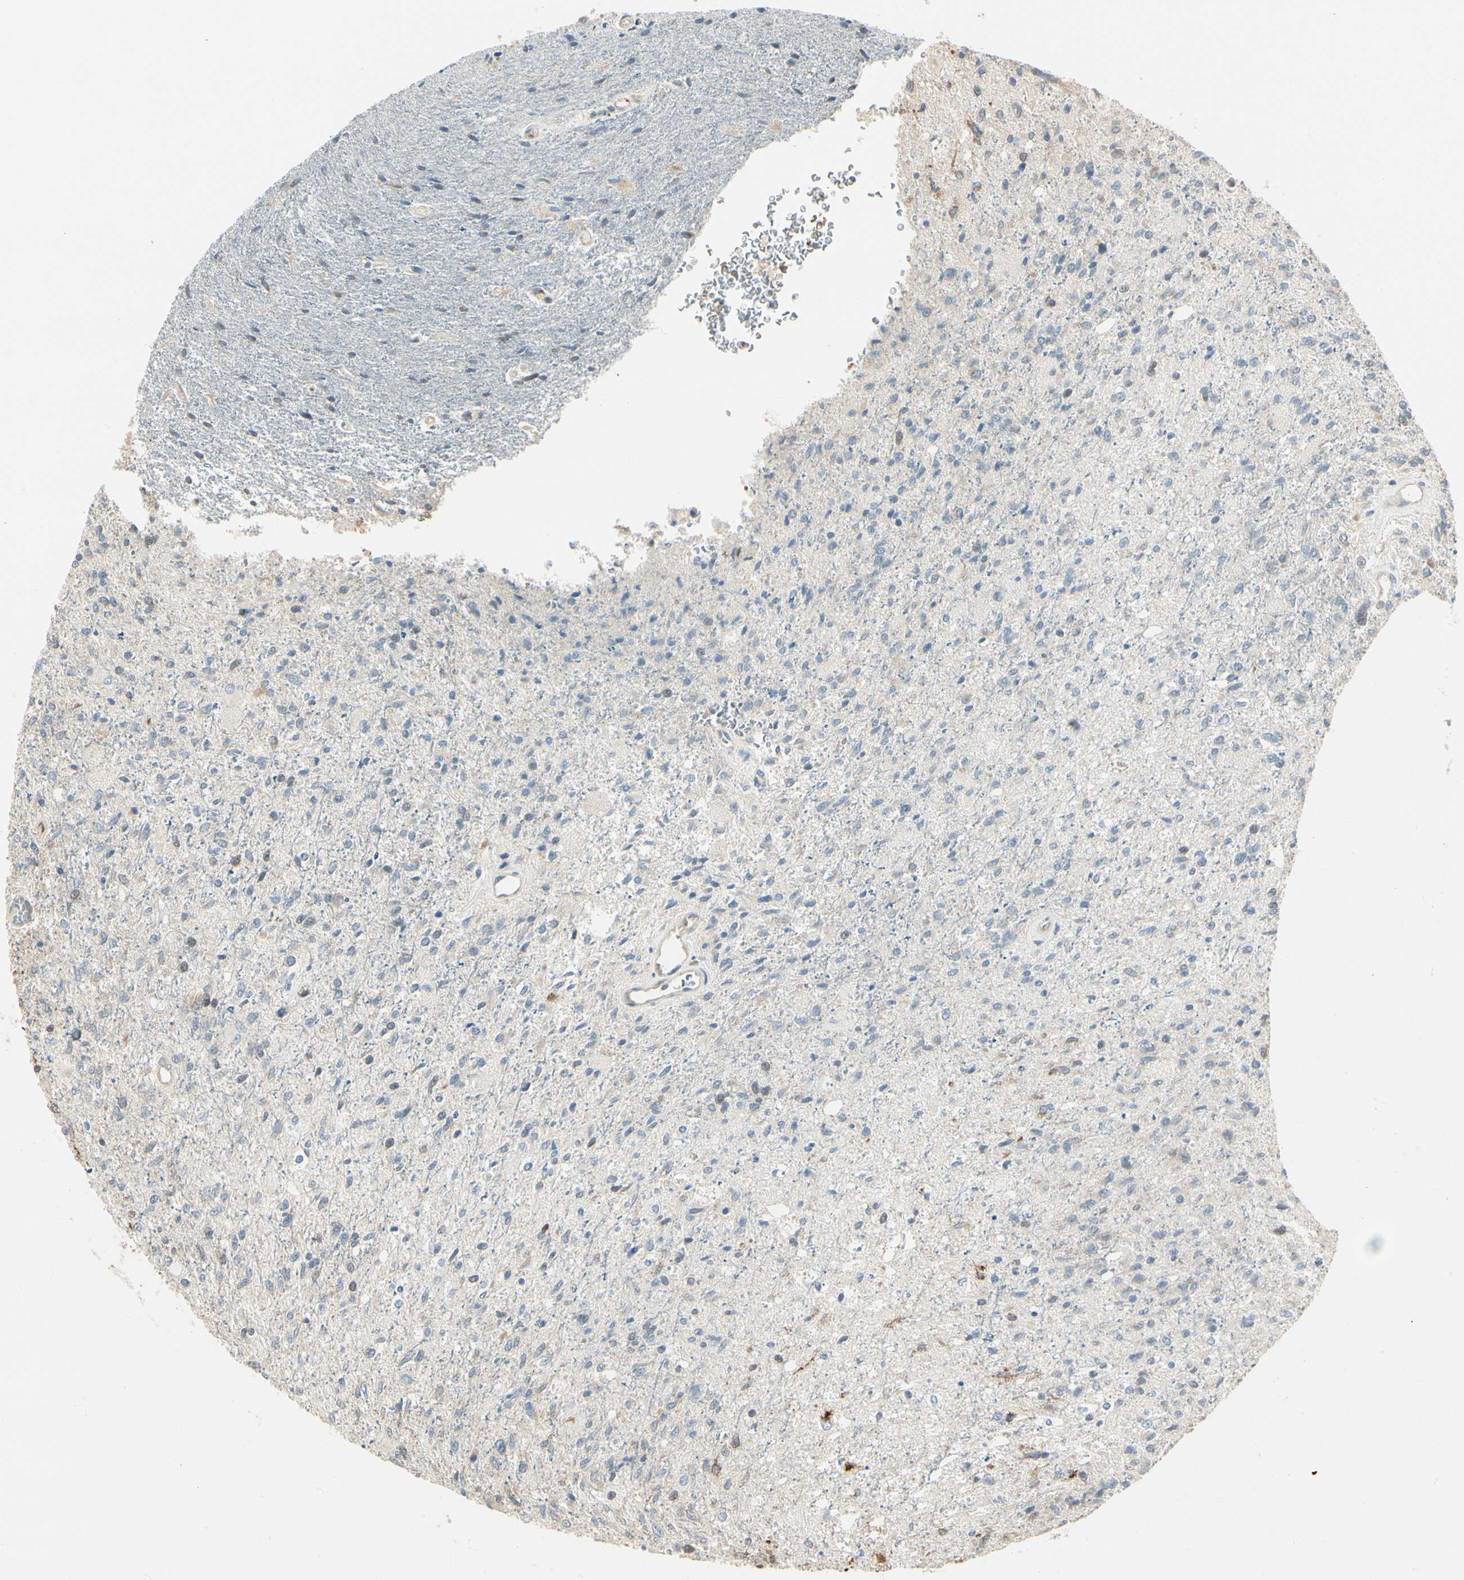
{"staining": {"intensity": "weak", "quantity": "<25%", "location": "cytoplasmic/membranous"}, "tissue": "glioma", "cell_type": "Tumor cells", "image_type": "cancer", "snomed": [{"axis": "morphology", "description": "Normal tissue, NOS"}, {"axis": "morphology", "description": "Glioma, malignant, High grade"}, {"axis": "topography", "description": "Cerebral cortex"}], "caption": "Tumor cells show no significant protein staining in glioma.", "gene": "NUCB2", "patient": {"sex": "male", "age": 77}}